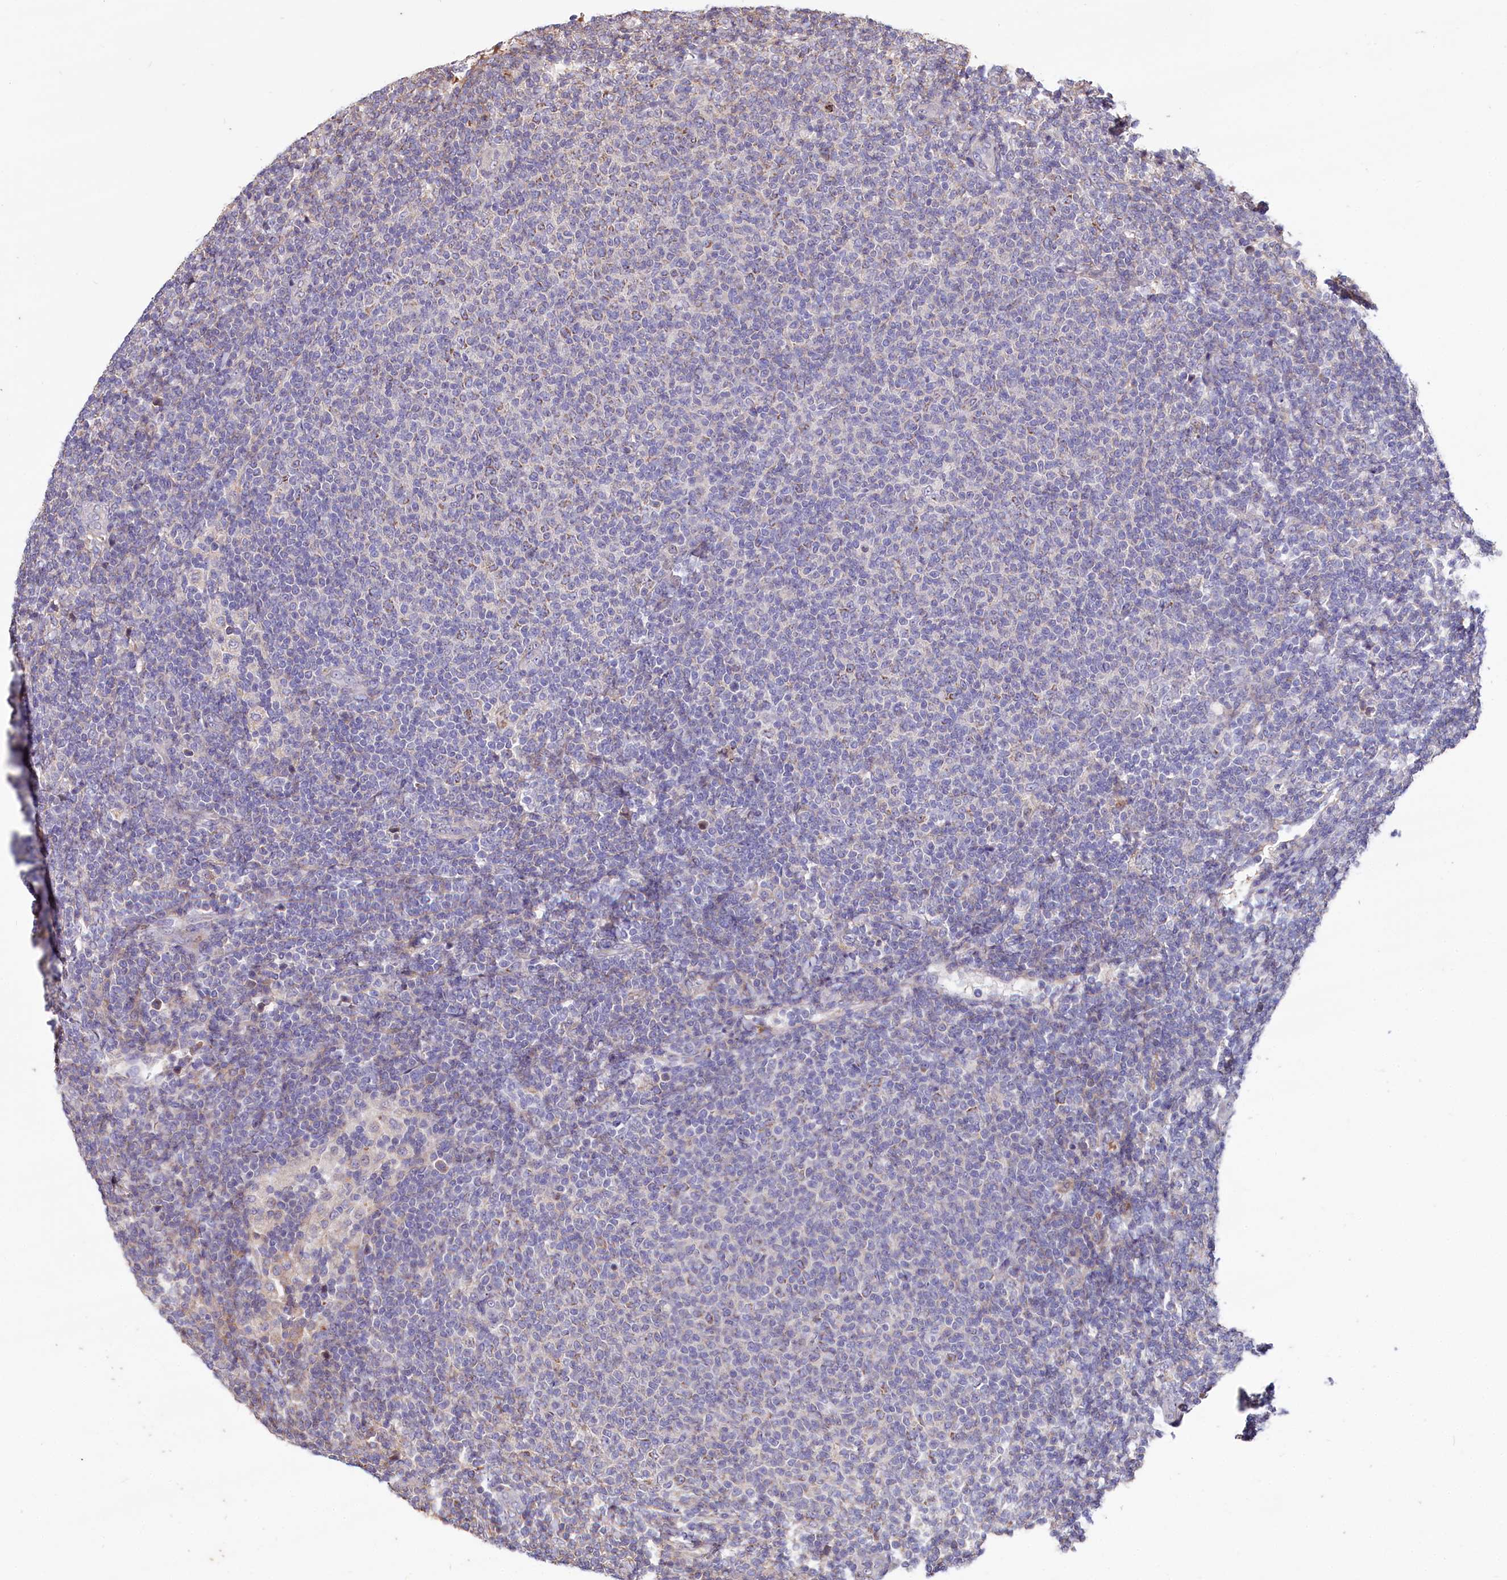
{"staining": {"intensity": "weak", "quantity": "<25%", "location": "cytoplasmic/membranous"}, "tissue": "lymphoma", "cell_type": "Tumor cells", "image_type": "cancer", "snomed": [{"axis": "morphology", "description": "Malignant lymphoma, non-Hodgkin's type, Low grade"}, {"axis": "topography", "description": "Lymph node"}], "caption": "DAB (3,3'-diaminobenzidine) immunohistochemical staining of human low-grade malignant lymphoma, non-Hodgkin's type reveals no significant expression in tumor cells.", "gene": "RPUSD3", "patient": {"sex": "male", "age": 66}}